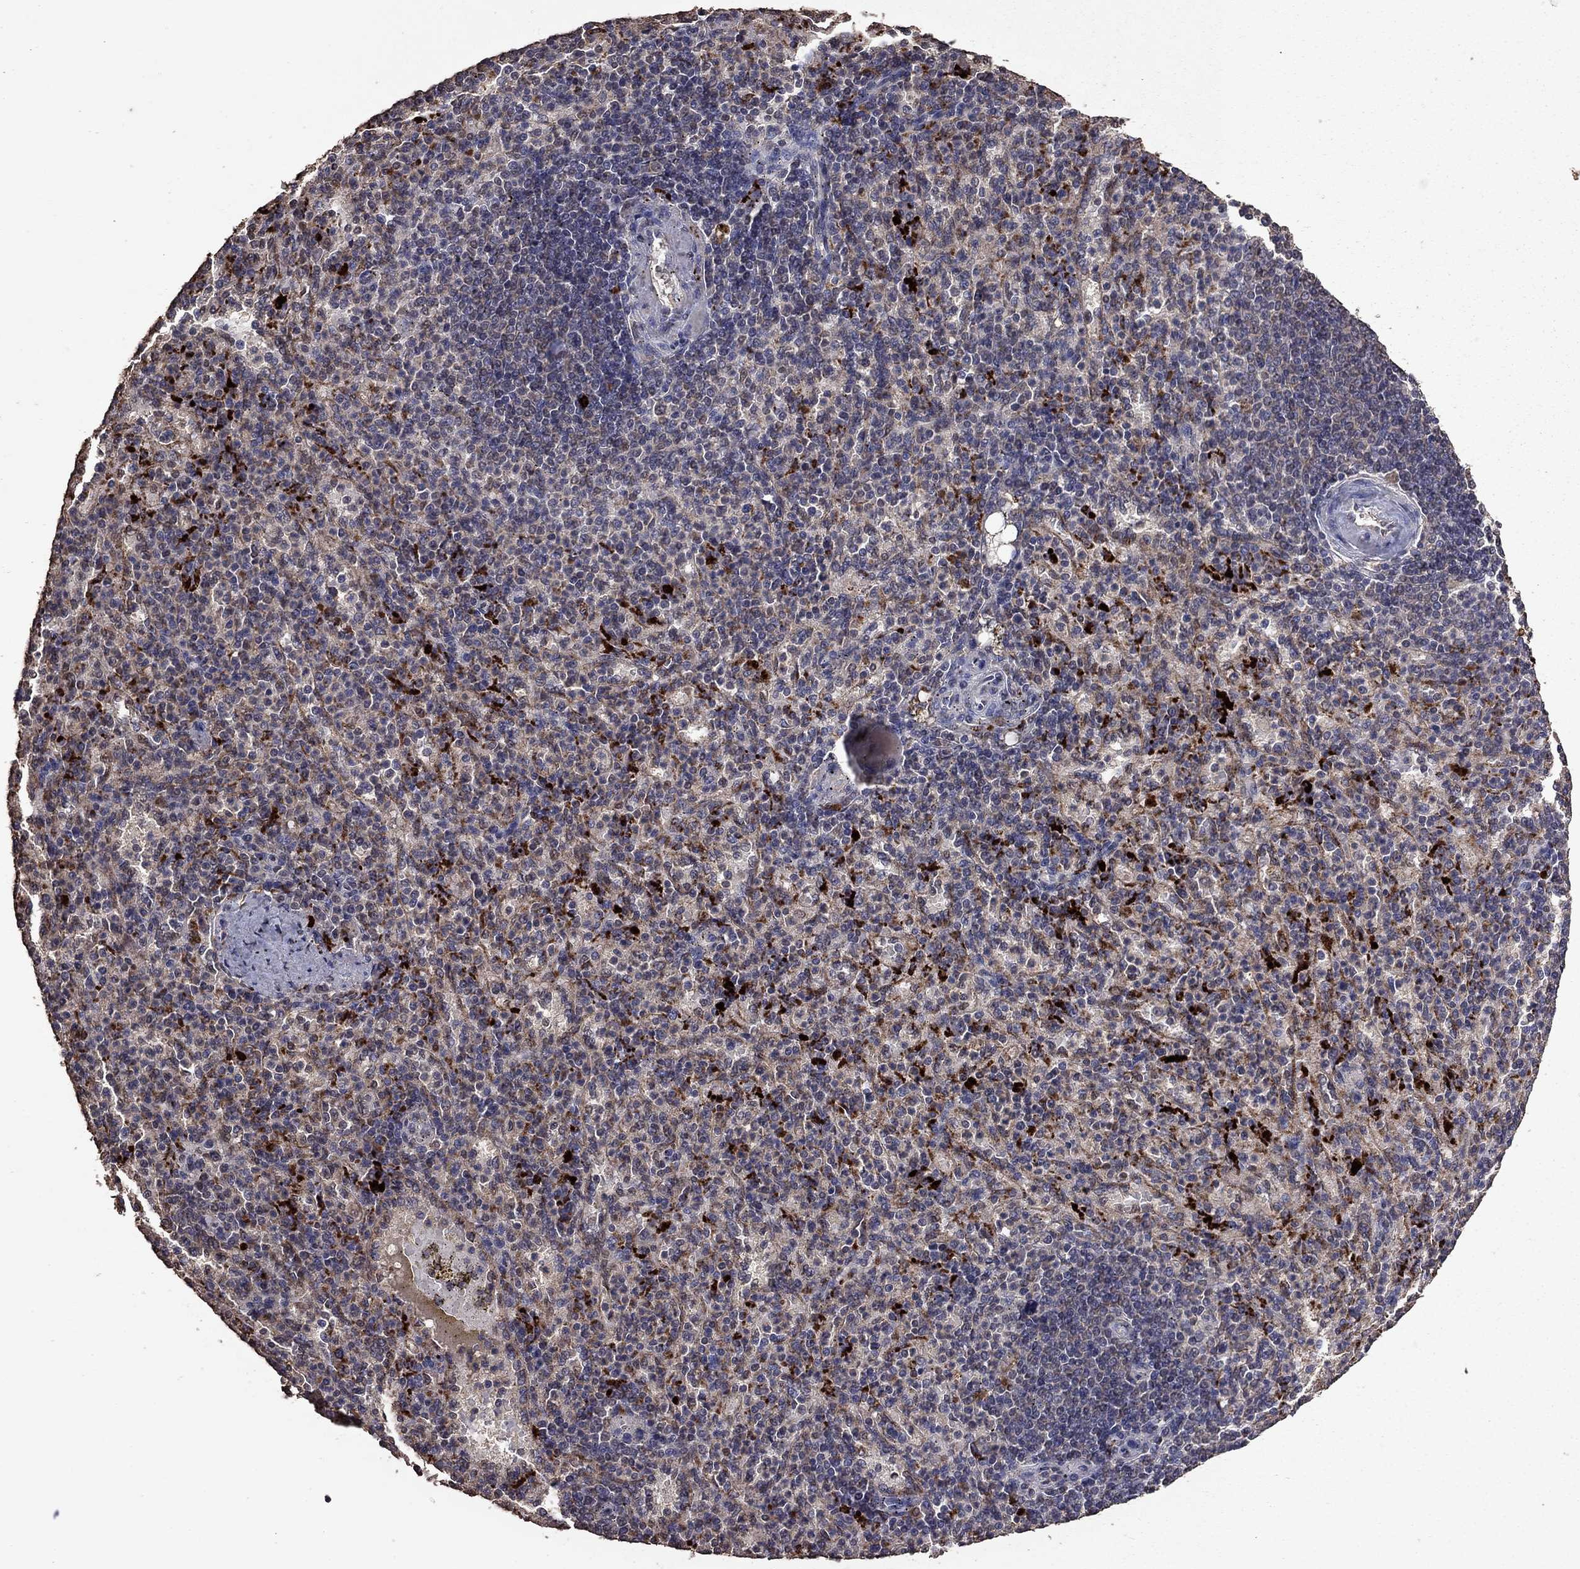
{"staining": {"intensity": "negative", "quantity": "none", "location": "none"}, "tissue": "spleen", "cell_type": "Cells in red pulp", "image_type": "normal", "snomed": [{"axis": "morphology", "description": "Normal tissue, NOS"}, {"axis": "topography", "description": "Spleen"}], "caption": "IHC of benign spleen shows no expression in cells in red pulp. The staining is performed using DAB (3,3'-diaminobenzidine) brown chromogen with nuclei counter-stained in using hematoxylin.", "gene": "SERPINA5", "patient": {"sex": "female", "age": 74}}